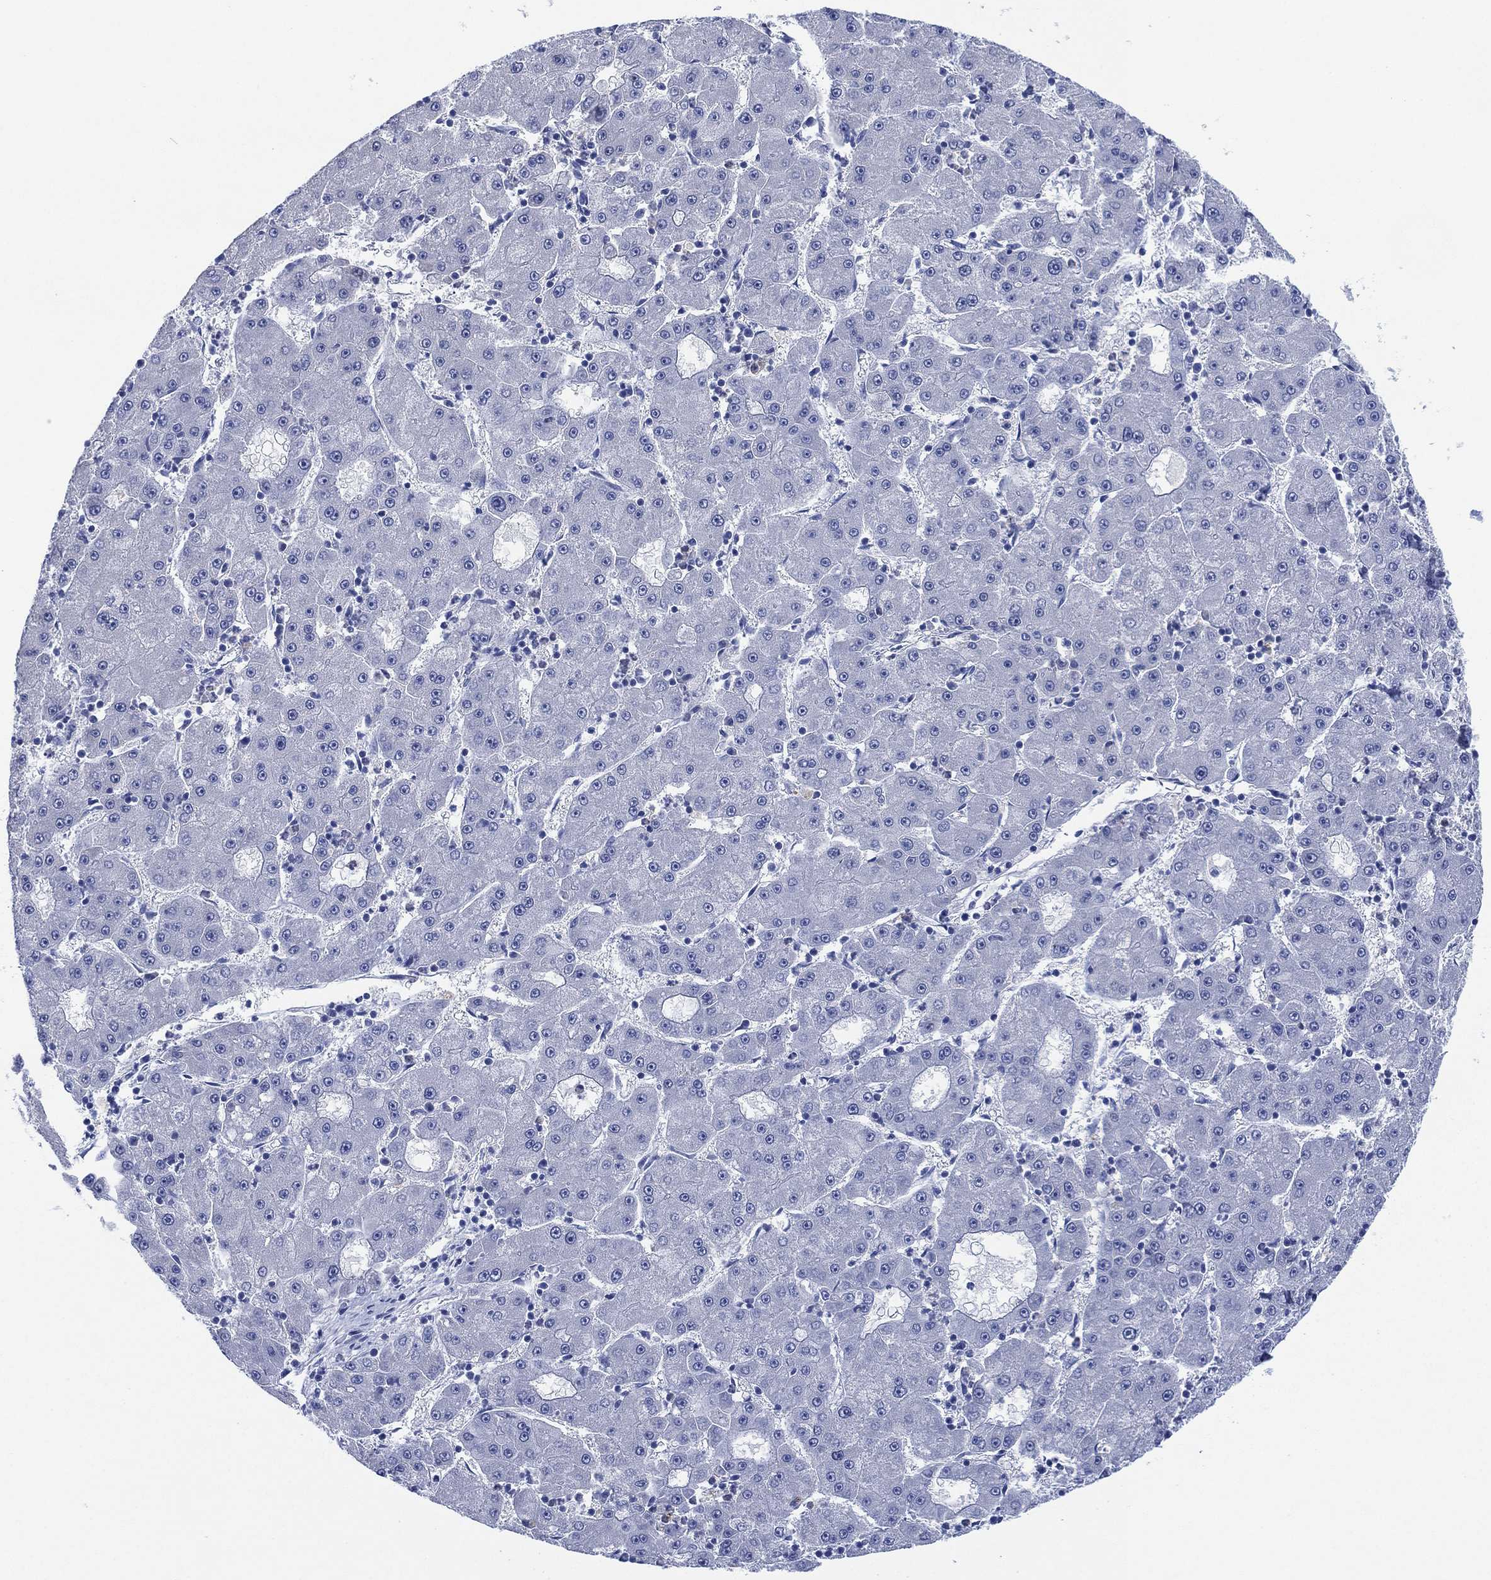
{"staining": {"intensity": "negative", "quantity": "none", "location": "none"}, "tissue": "liver cancer", "cell_type": "Tumor cells", "image_type": "cancer", "snomed": [{"axis": "morphology", "description": "Carcinoma, Hepatocellular, NOS"}, {"axis": "topography", "description": "Liver"}], "caption": "Immunohistochemistry histopathology image of human liver cancer stained for a protein (brown), which displays no staining in tumor cells.", "gene": "SLC9C2", "patient": {"sex": "male", "age": 73}}